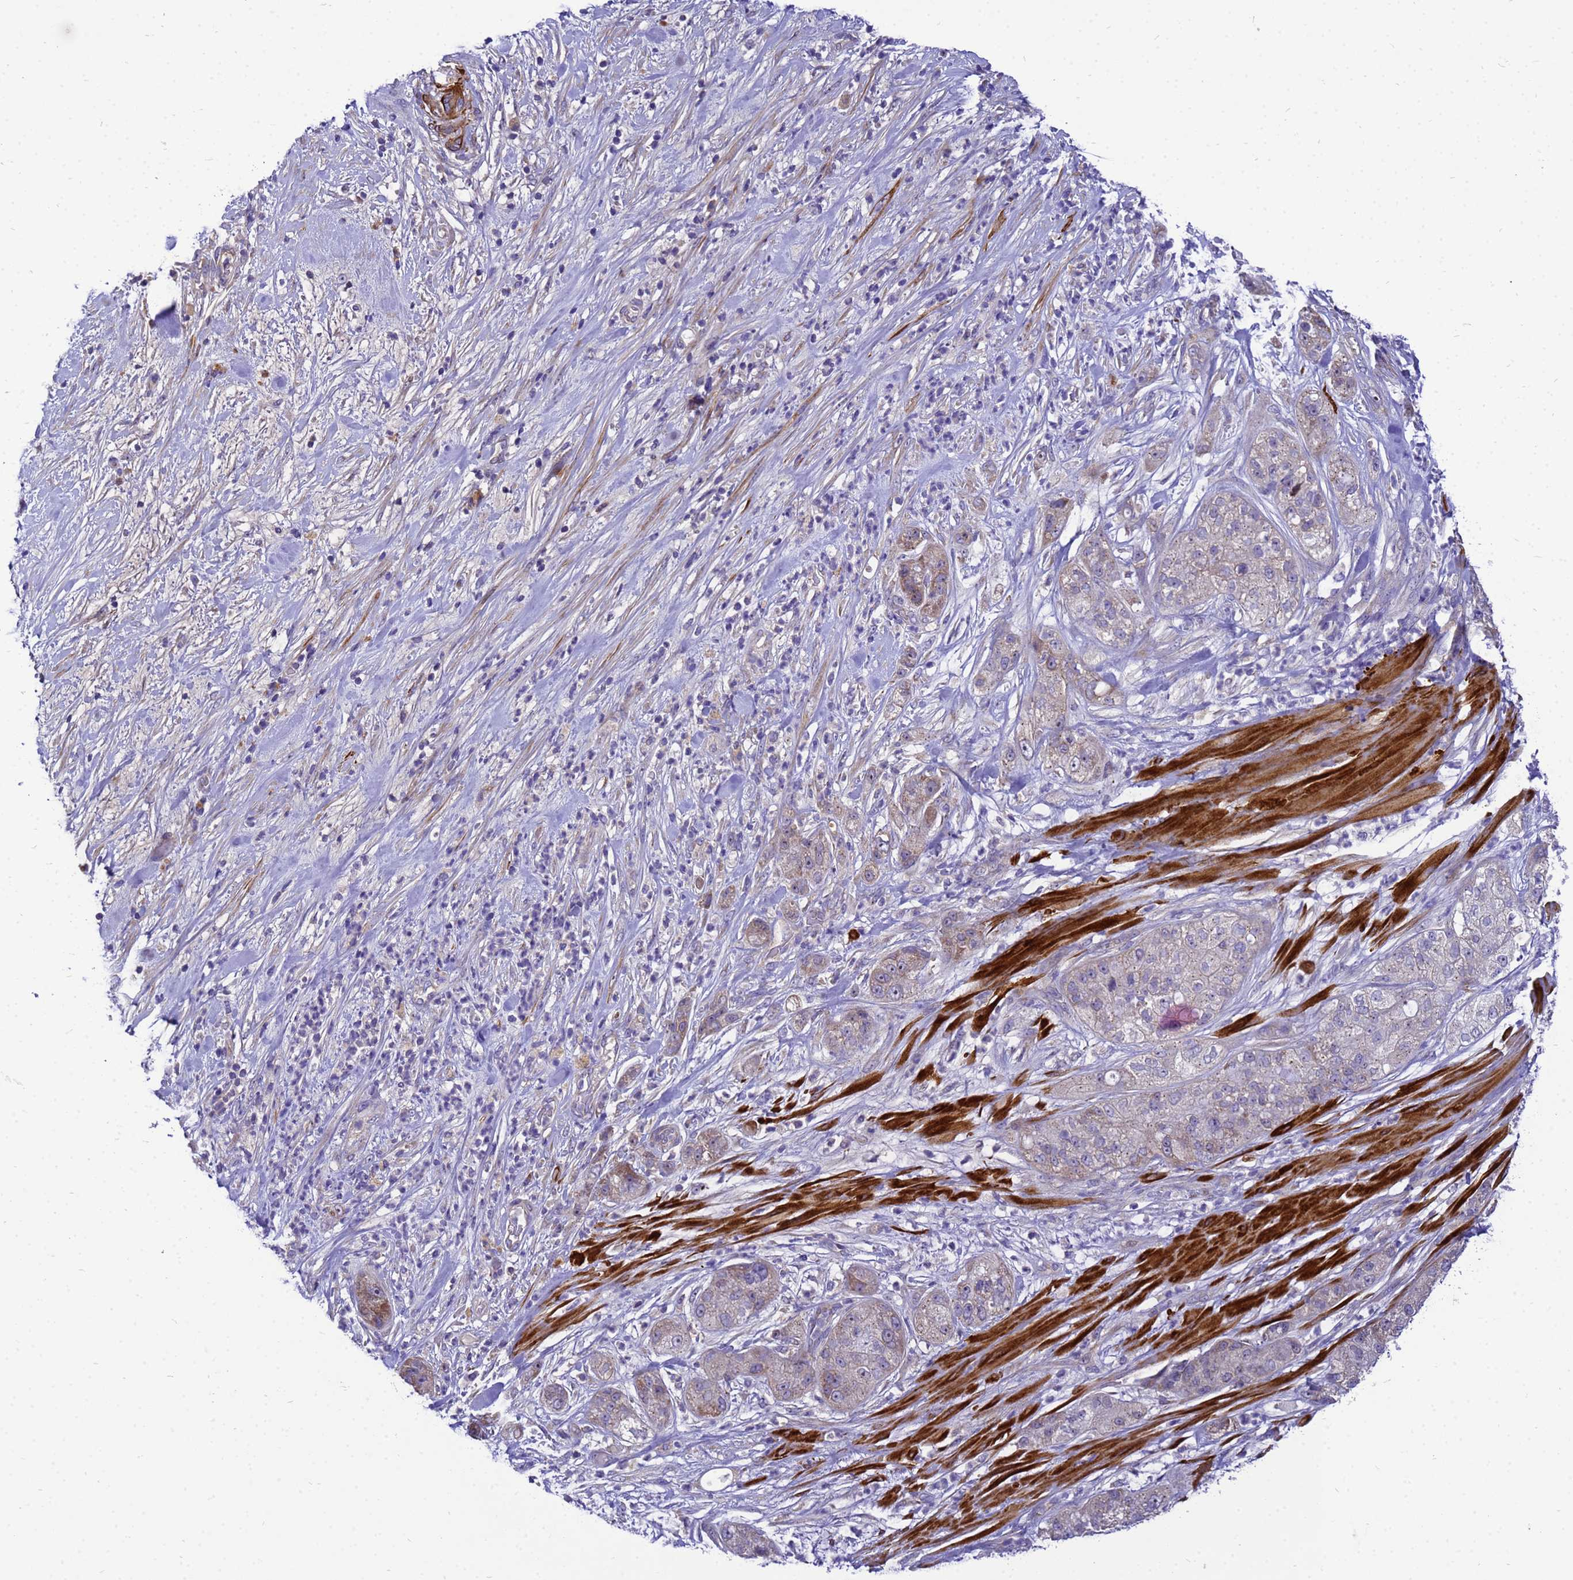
{"staining": {"intensity": "weak", "quantity": "<25%", "location": "cytoplasmic/membranous"}, "tissue": "pancreatic cancer", "cell_type": "Tumor cells", "image_type": "cancer", "snomed": [{"axis": "morphology", "description": "Adenocarcinoma, NOS"}, {"axis": "topography", "description": "Pancreas"}], "caption": "DAB (3,3'-diaminobenzidine) immunohistochemical staining of human pancreatic cancer reveals no significant positivity in tumor cells.", "gene": "POP7", "patient": {"sex": "female", "age": 78}}